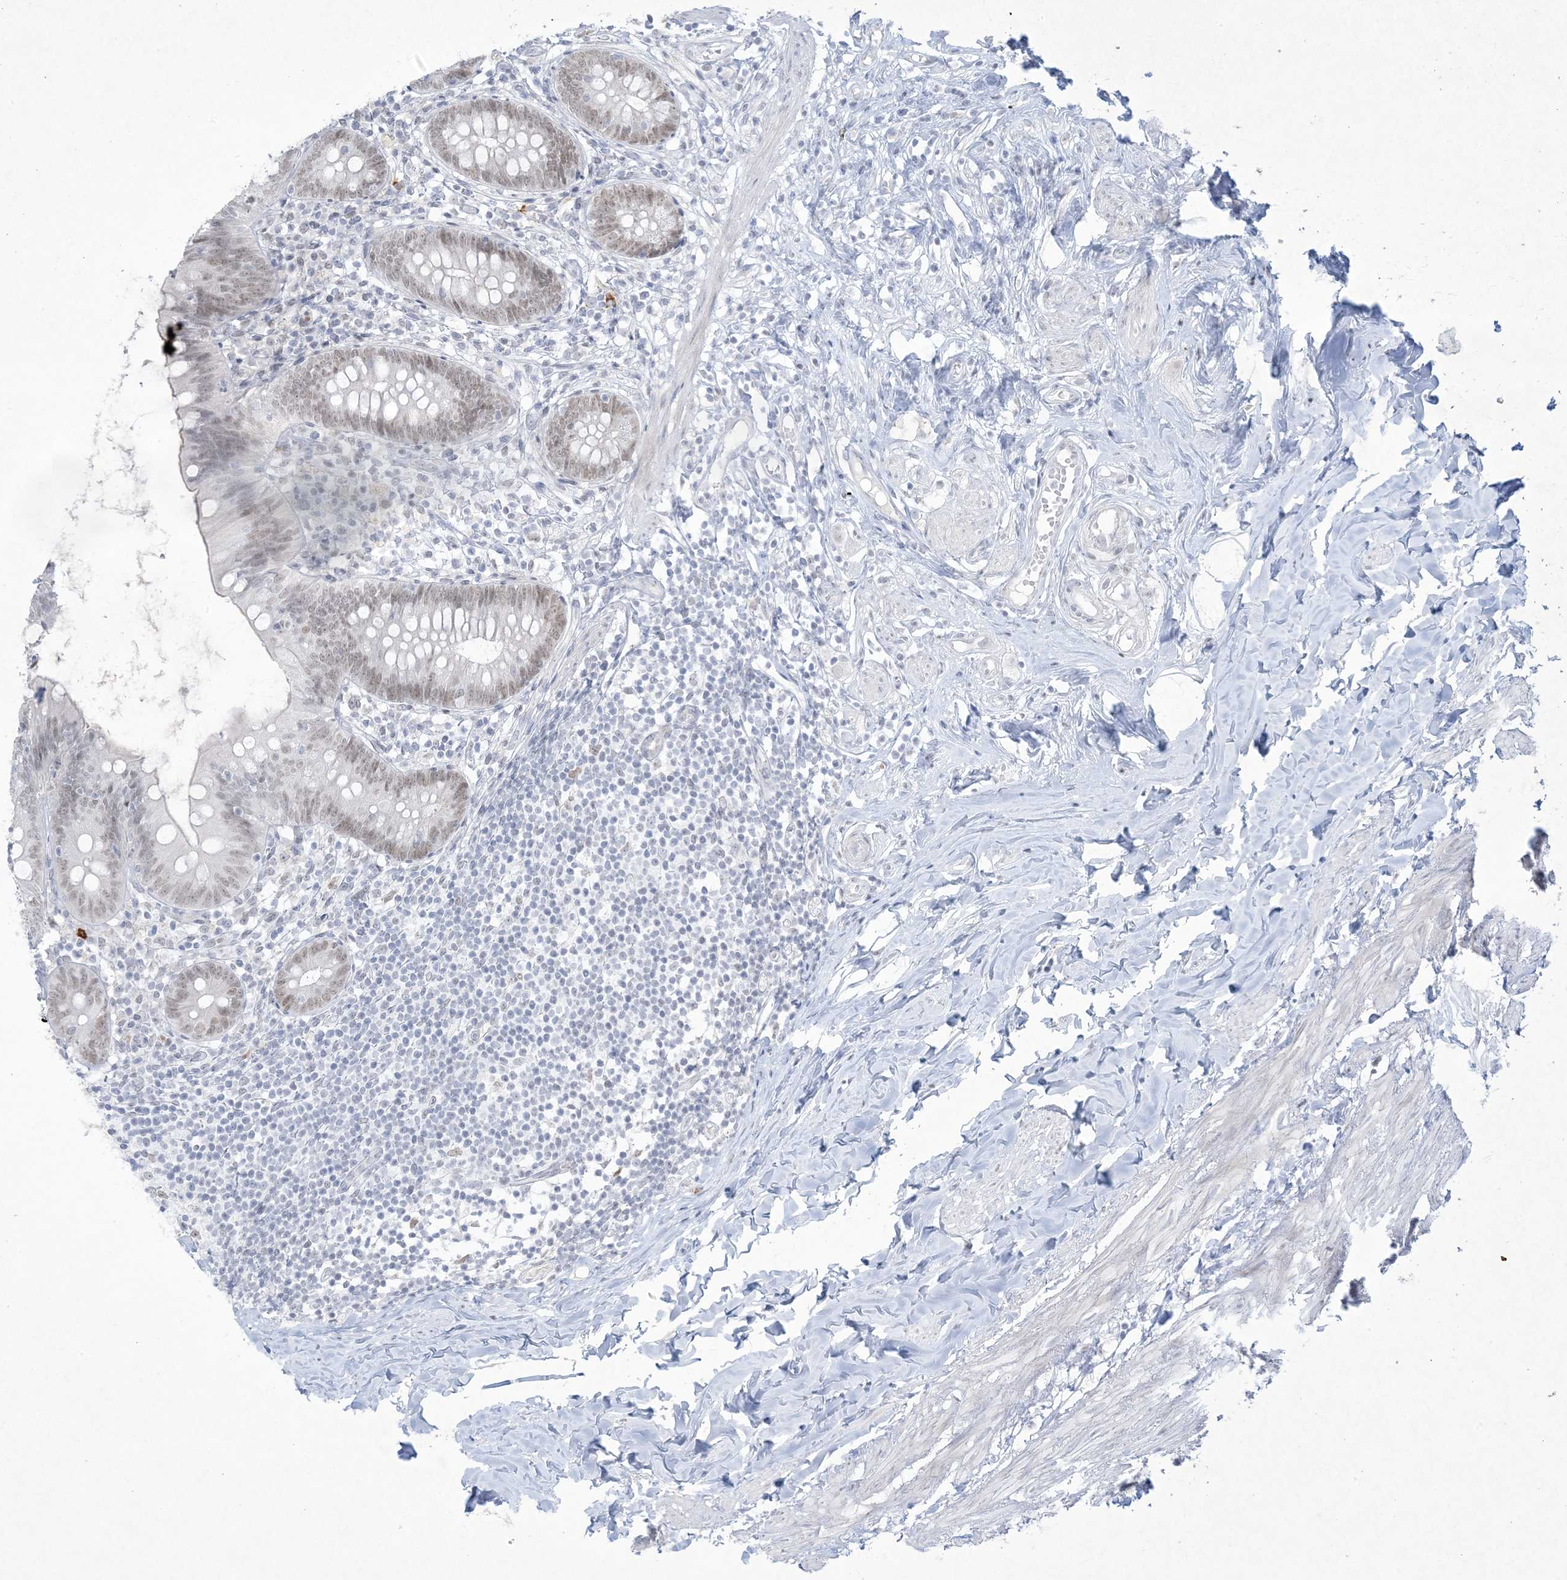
{"staining": {"intensity": "weak", "quantity": "25%-75%", "location": "nuclear"}, "tissue": "appendix", "cell_type": "Glandular cells", "image_type": "normal", "snomed": [{"axis": "morphology", "description": "Normal tissue, NOS"}, {"axis": "topography", "description": "Appendix"}], "caption": "IHC staining of benign appendix, which shows low levels of weak nuclear positivity in approximately 25%-75% of glandular cells indicating weak nuclear protein expression. The staining was performed using DAB (brown) for protein detection and nuclei were counterstained in hematoxylin (blue).", "gene": "HOMEZ", "patient": {"sex": "female", "age": 62}}